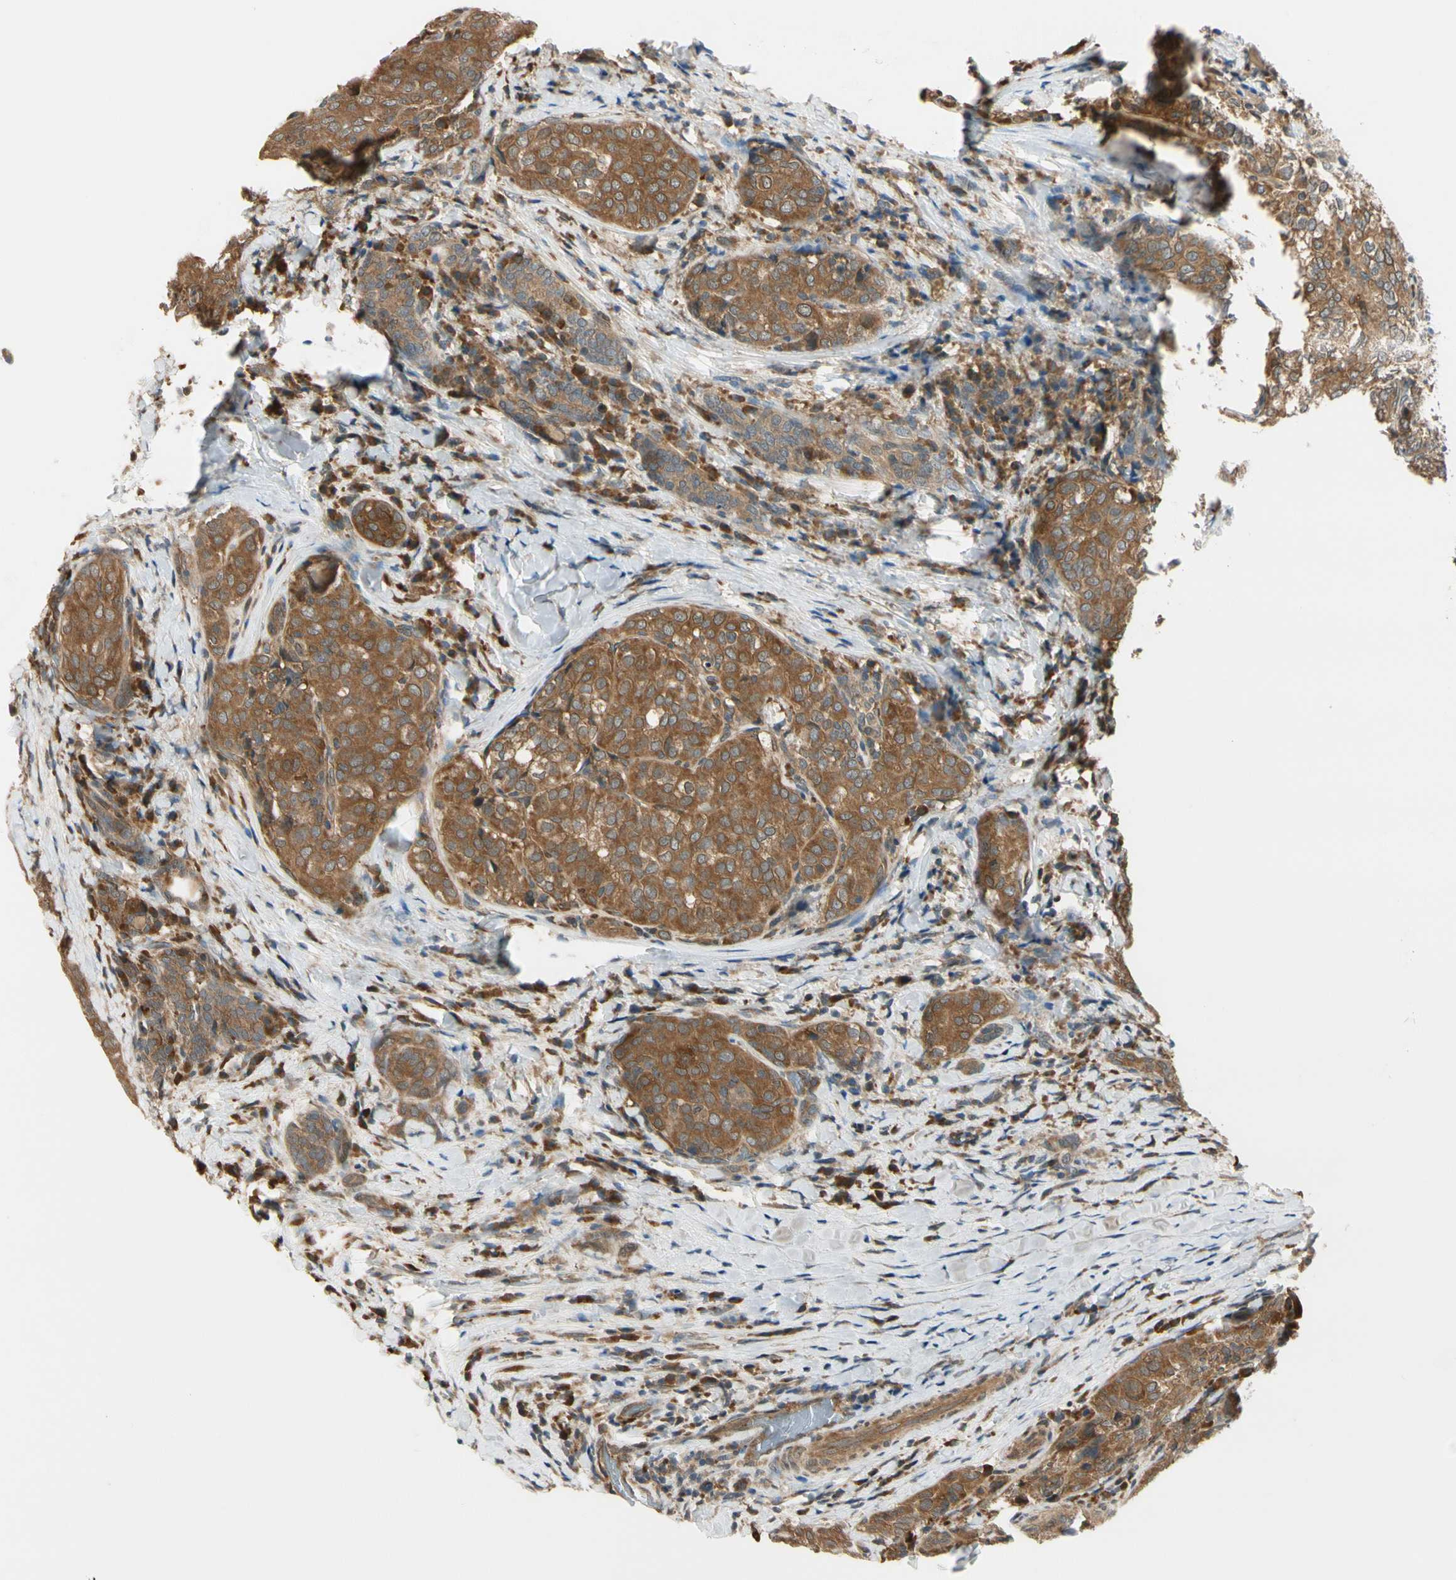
{"staining": {"intensity": "moderate", "quantity": ">75%", "location": "cytoplasmic/membranous"}, "tissue": "thyroid cancer", "cell_type": "Tumor cells", "image_type": "cancer", "snomed": [{"axis": "morphology", "description": "Normal tissue, NOS"}, {"axis": "morphology", "description": "Papillary adenocarcinoma, NOS"}, {"axis": "topography", "description": "Thyroid gland"}], "caption": "High-magnification brightfield microscopy of thyroid cancer (papillary adenocarcinoma) stained with DAB (brown) and counterstained with hematoxylin (blue). tumor cells exhibit moderate cytoplasmic/membranous expression is seen in about>75% of cells.", "gene": "RASGRF1", "patient": {"sex": "female", "age": 30}}